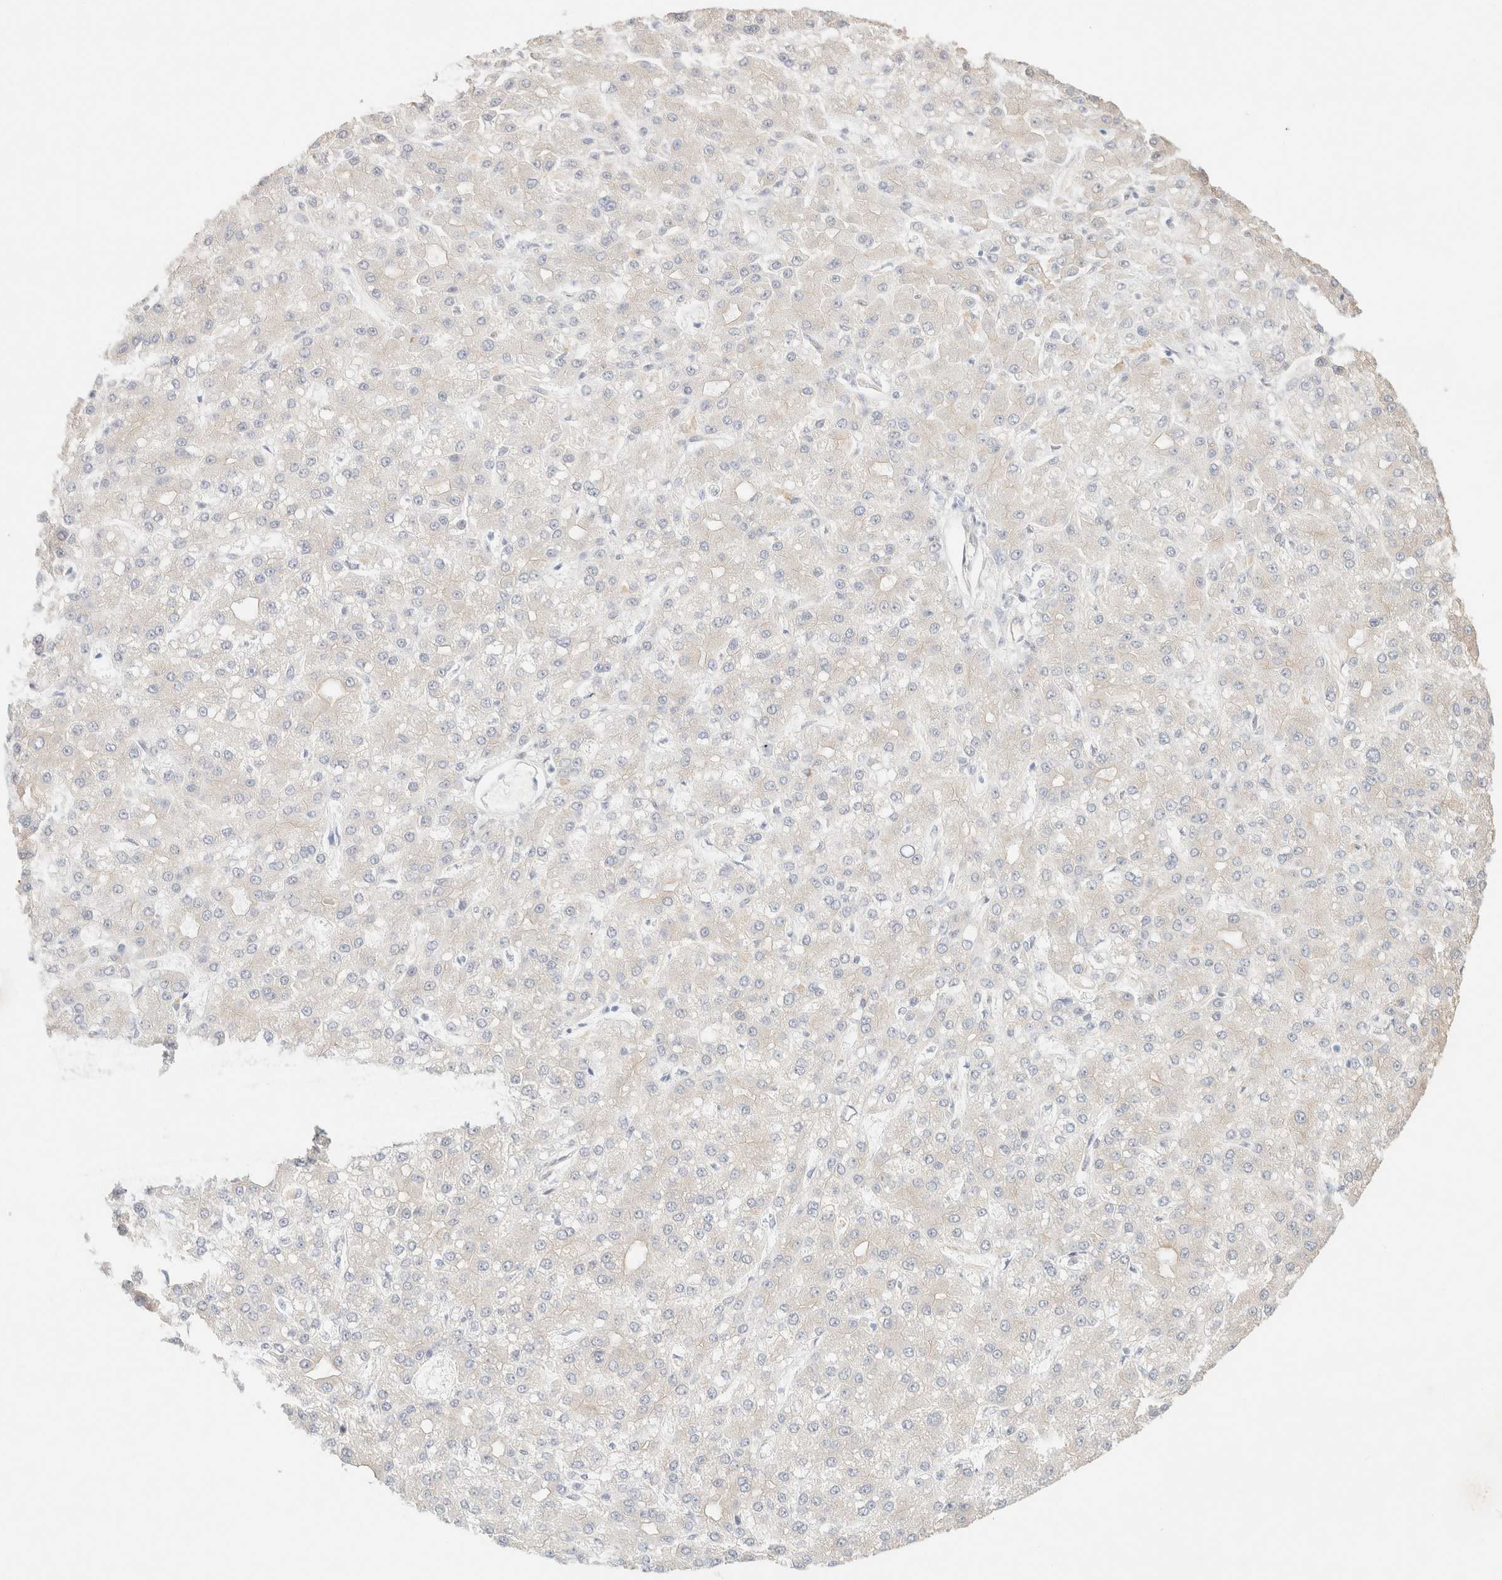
{"staining": {"intensity": "weak", "quantity": "<25%", "location": "cytoplasmic/membranous"}, "tissue": "liver cancer", "cell_type": "Tumor cells", "image_type": "cancer", "snomed": [{"axis": "morphology", "description": "Carcinoma, Hepatocellular, NOS"}, {"axis": "topography", "description": "Liver"}], "caption": "The immunohistochemistry (IHC) histopathology image has no significant expression in tumor cells of liver hepatocellular carcinoma tissue.", "gene": "CSNK1E", "patient": {"sex": "male", "age": 67}}